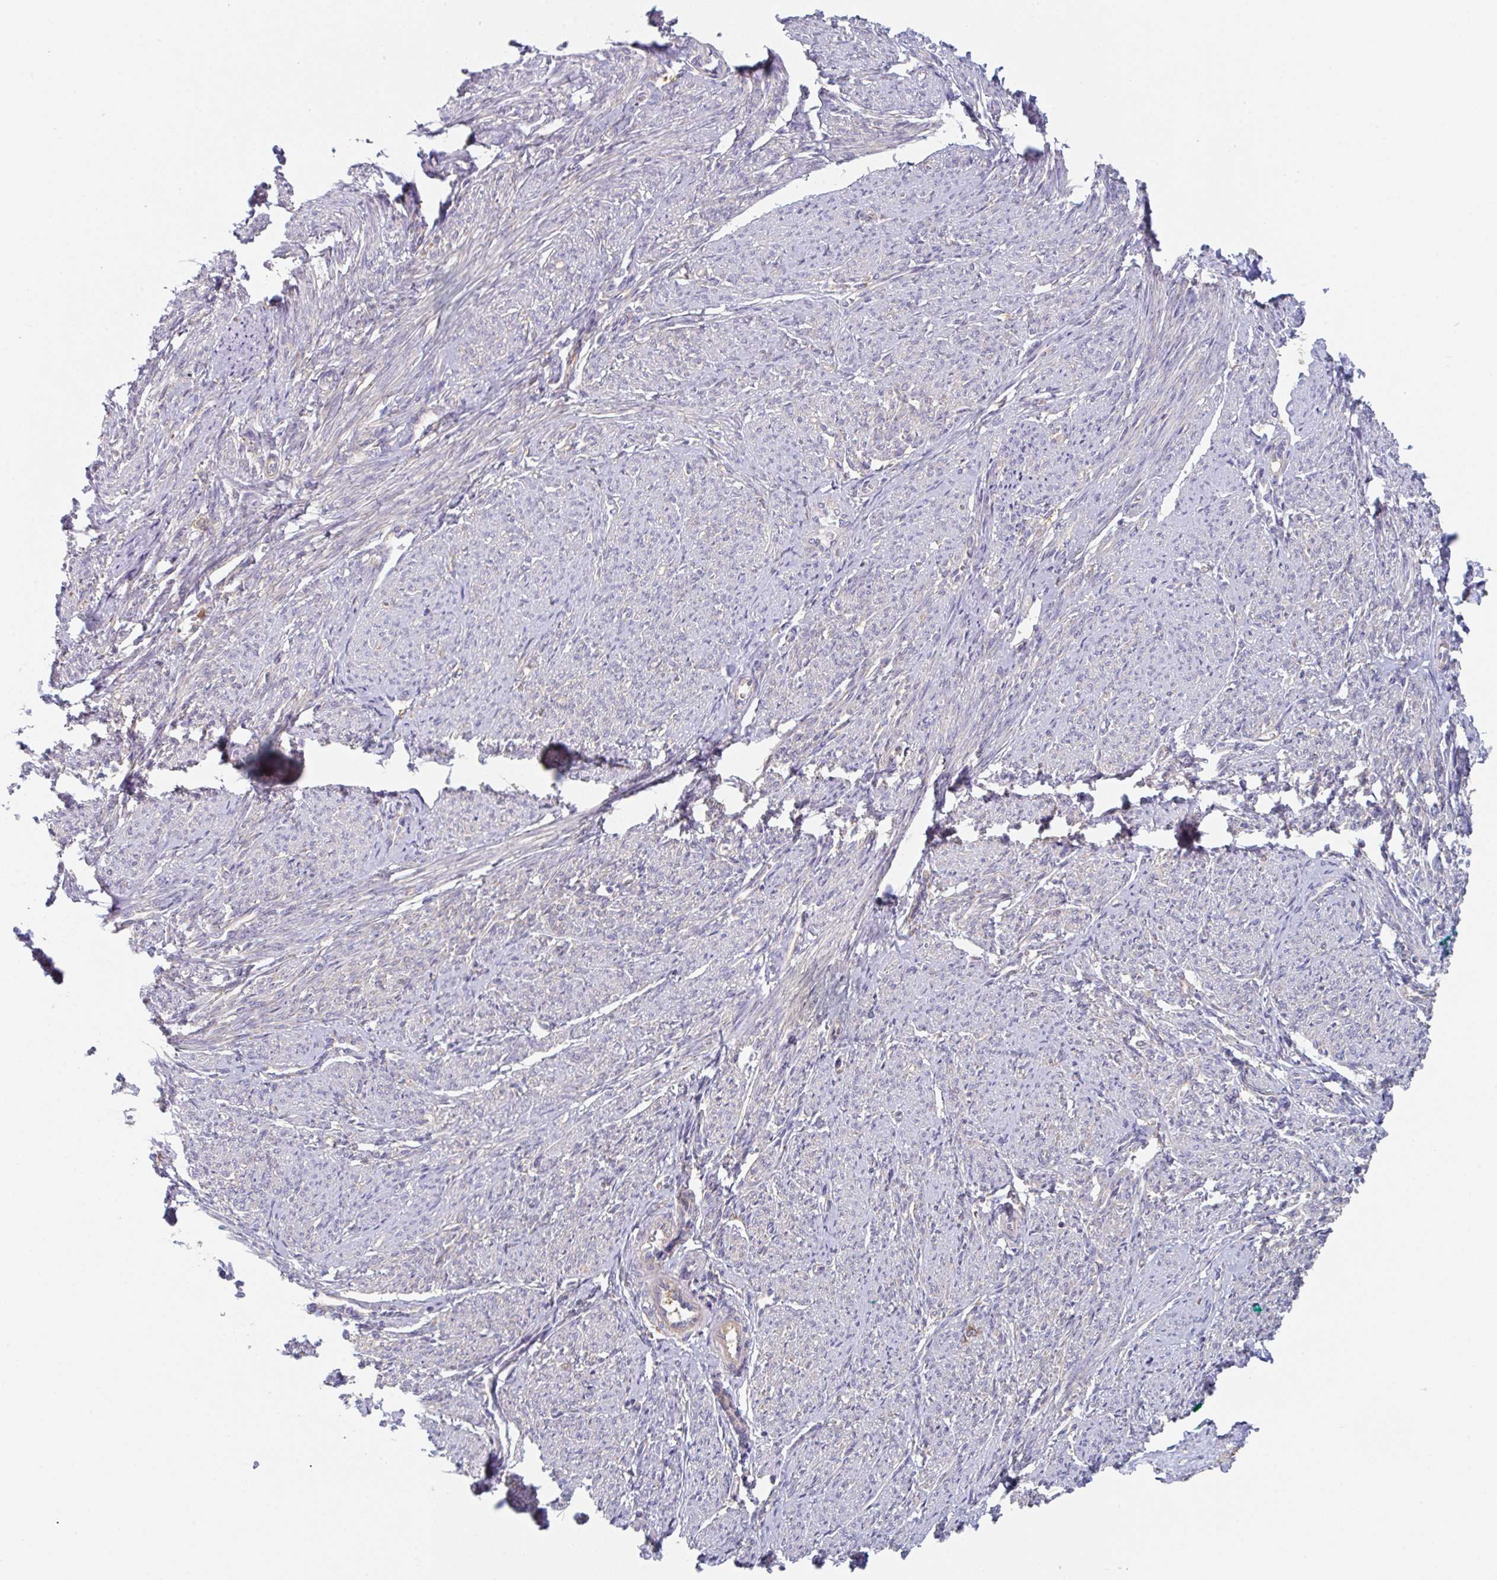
{"staining": {"intensity": "negative", "quantity": "none", "location": "none"}, "tissue": "smooth muscle", "cell_type": "Smooth muscle cells", "image_type": "normal", "snomed": [{"axis": "morphology", "description": "Normal tissue, NOS"}, {"axis": "topography", "description": "Smooth muscle"}], "caption": "DAB (3,3'-diaminobenzidine) immunohistochemical staining of normal human smooth muscle displays no significant positivity in smooth muscle cells.", "gene": "AMPD2", "patient": {"sex": "female", "age": 65}}